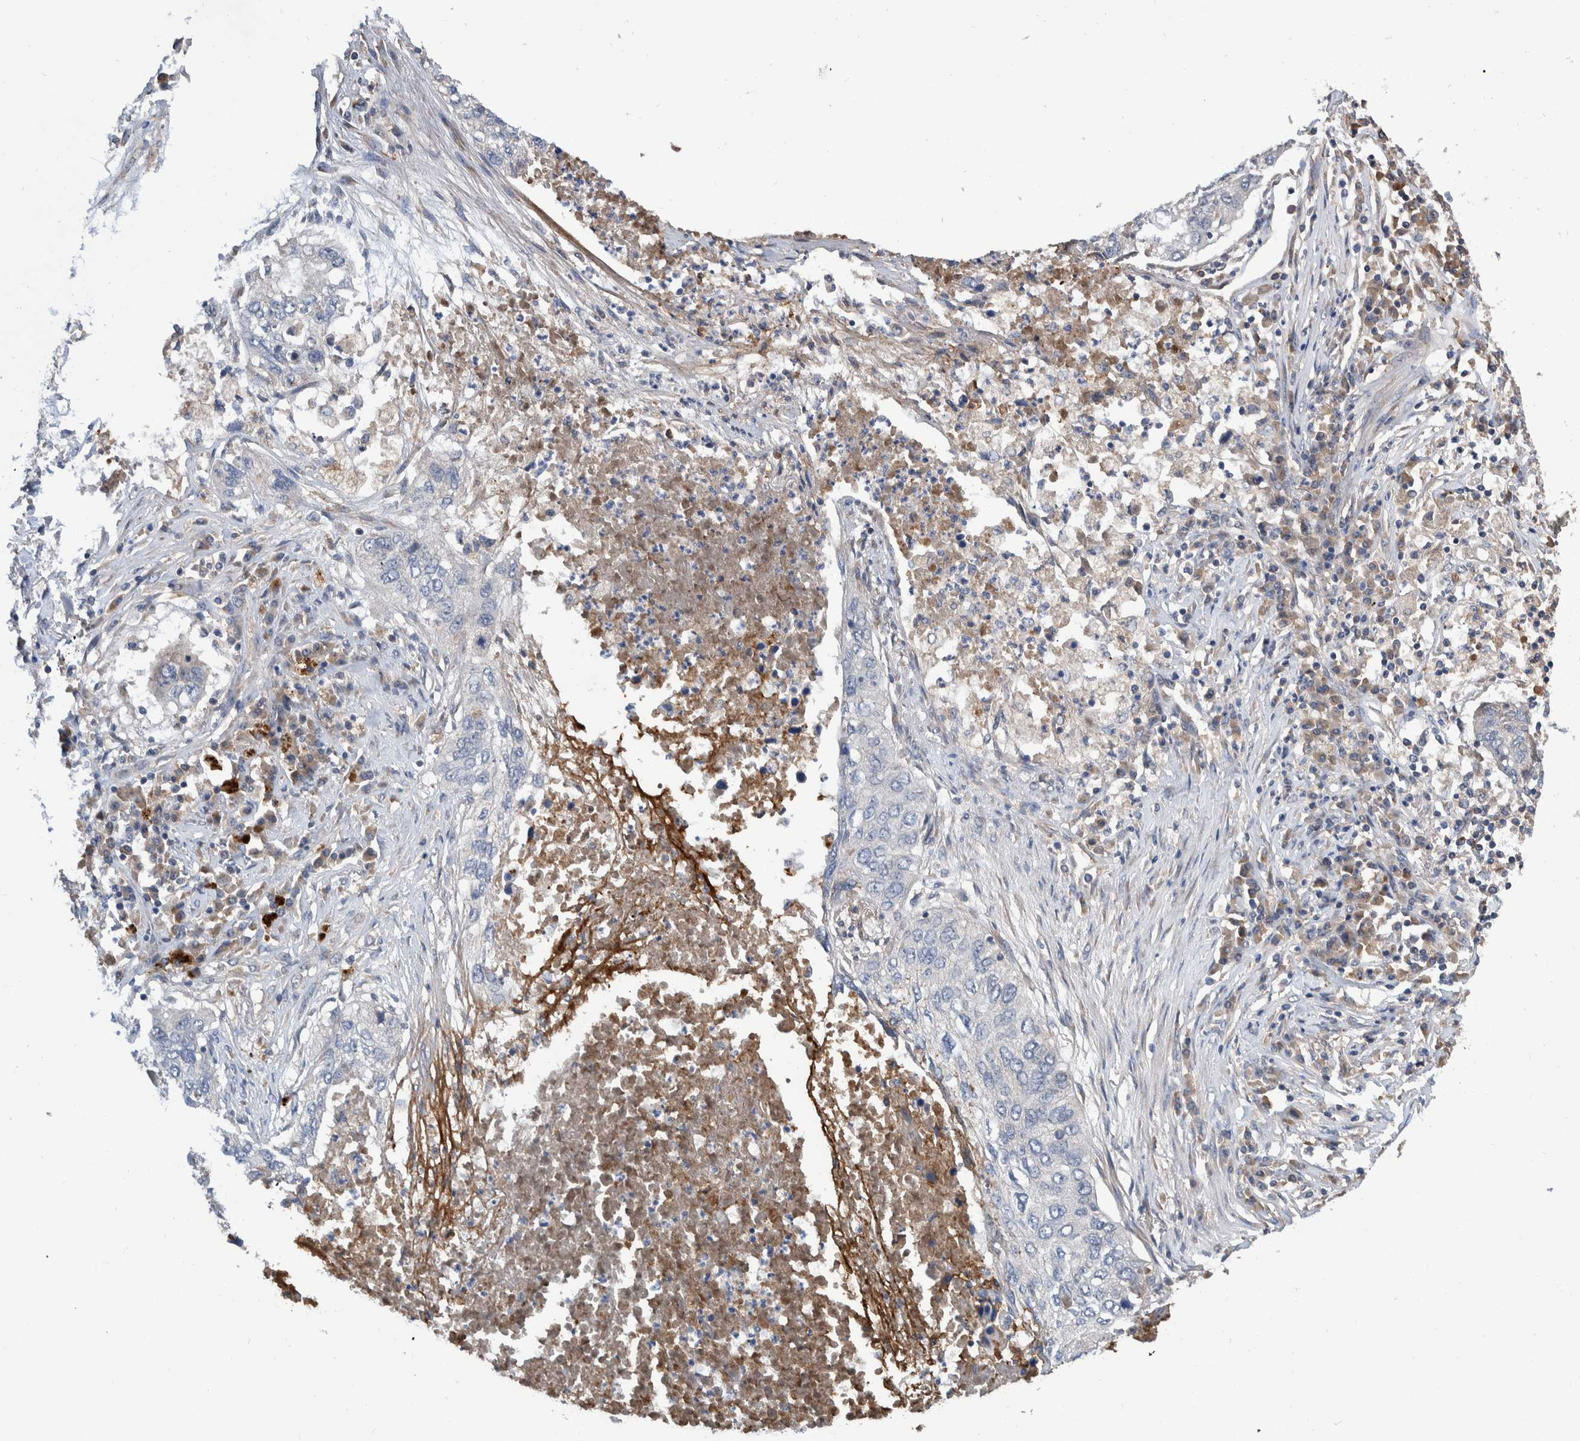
{"staining": {"intensity": "negative", "quantity": "none", "location": "none"}, "tissue": "lung cancer", "cell_type": "Tumor cells", "image_type": "cancer", "snomed": [{"axis": "morphology", "description": "Squamous cell carcinoma, NOS"}, {"axis": "topography", "description": "Lung"}], "caption": "An image of lung squamous cell carcinoma stained for a protein reveals no brown staining in tumor cells.", "gene": "PLPBP", "patient": {"sex": "female", "age": 63}}